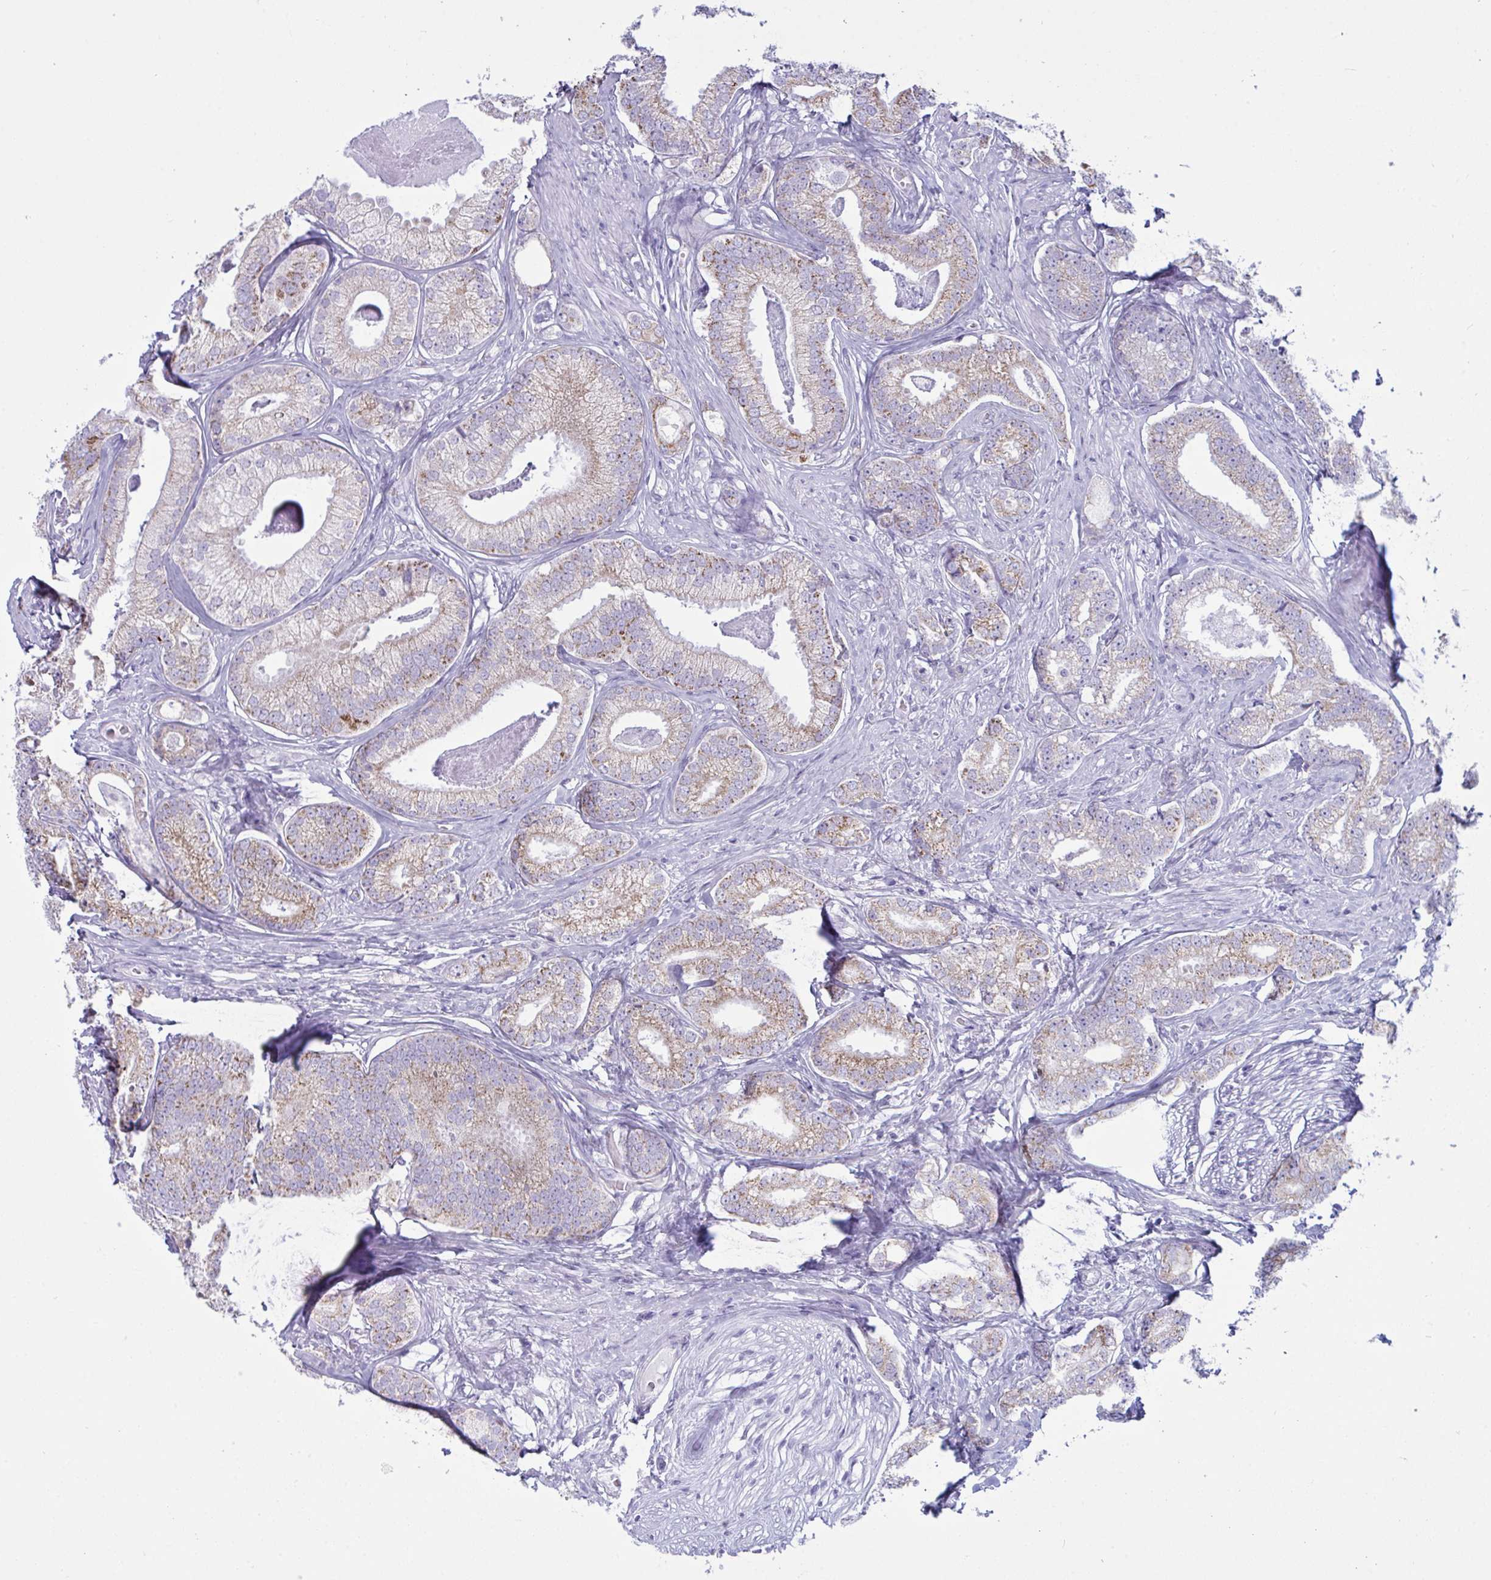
{"staining": {"intensity": "moderate", "quantity": ">75%", "location": "cytoplasmic/membranous"}, "tissue": "prostate cancer", "cell_type": "Tumor cells", "image_type": "cancer", "snomed": [{"axis": "morphology", "description": "Adenocarcinoma, Low grade"}, {"axis": "topography", "description": "Prostate"}], "caption": "A brown stain labels moderate cytoplasmic/membranous expression of a protein in human prostate cancer (adenocarcinoma (low-grade)) tumor cells.", "gene": "BBS1", "patient": {"sex": "male", "age": 63}}